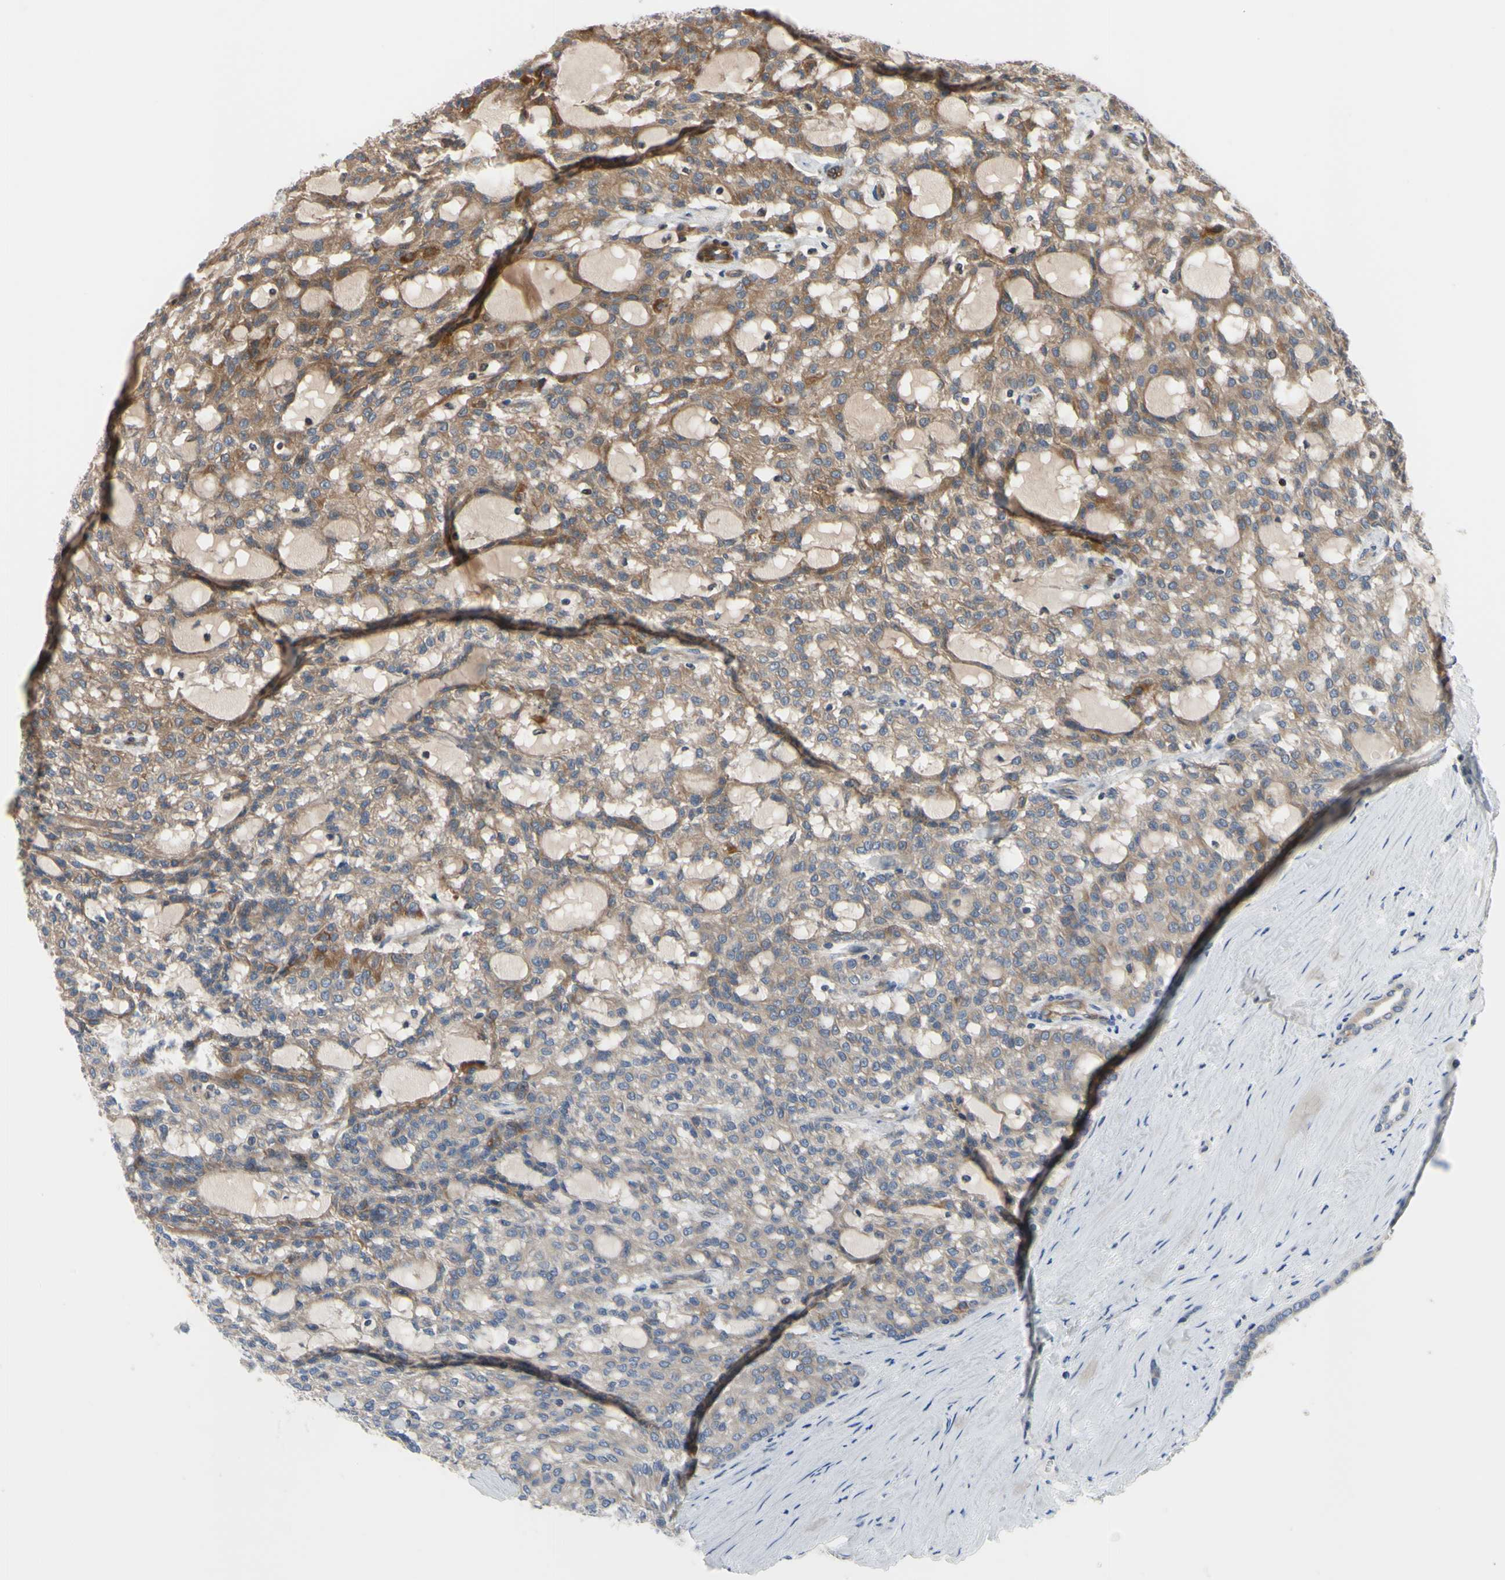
{"staining": {"intensity": "moderate", "quantity": "25%-75%", "location": "cytoplasmic/membranous"}, "tissue": "renal cancer", "cell_type": "Tumor cells", "image_type": "cancer", "snomed": [{"axis": "morphology", "description": "Adenocarcinoma, NOS"}, {"axis": "topography", "description": "Kidney"}], "caption": "Human renal cancer (adenocarcinoma) stained with a brown dye displays moderate cytoplasmic/membranous positive staining in approximately 25%-75% of tumor cells.", "gene": "XIAP", "patient": {"sex": "male", "age": 63}}